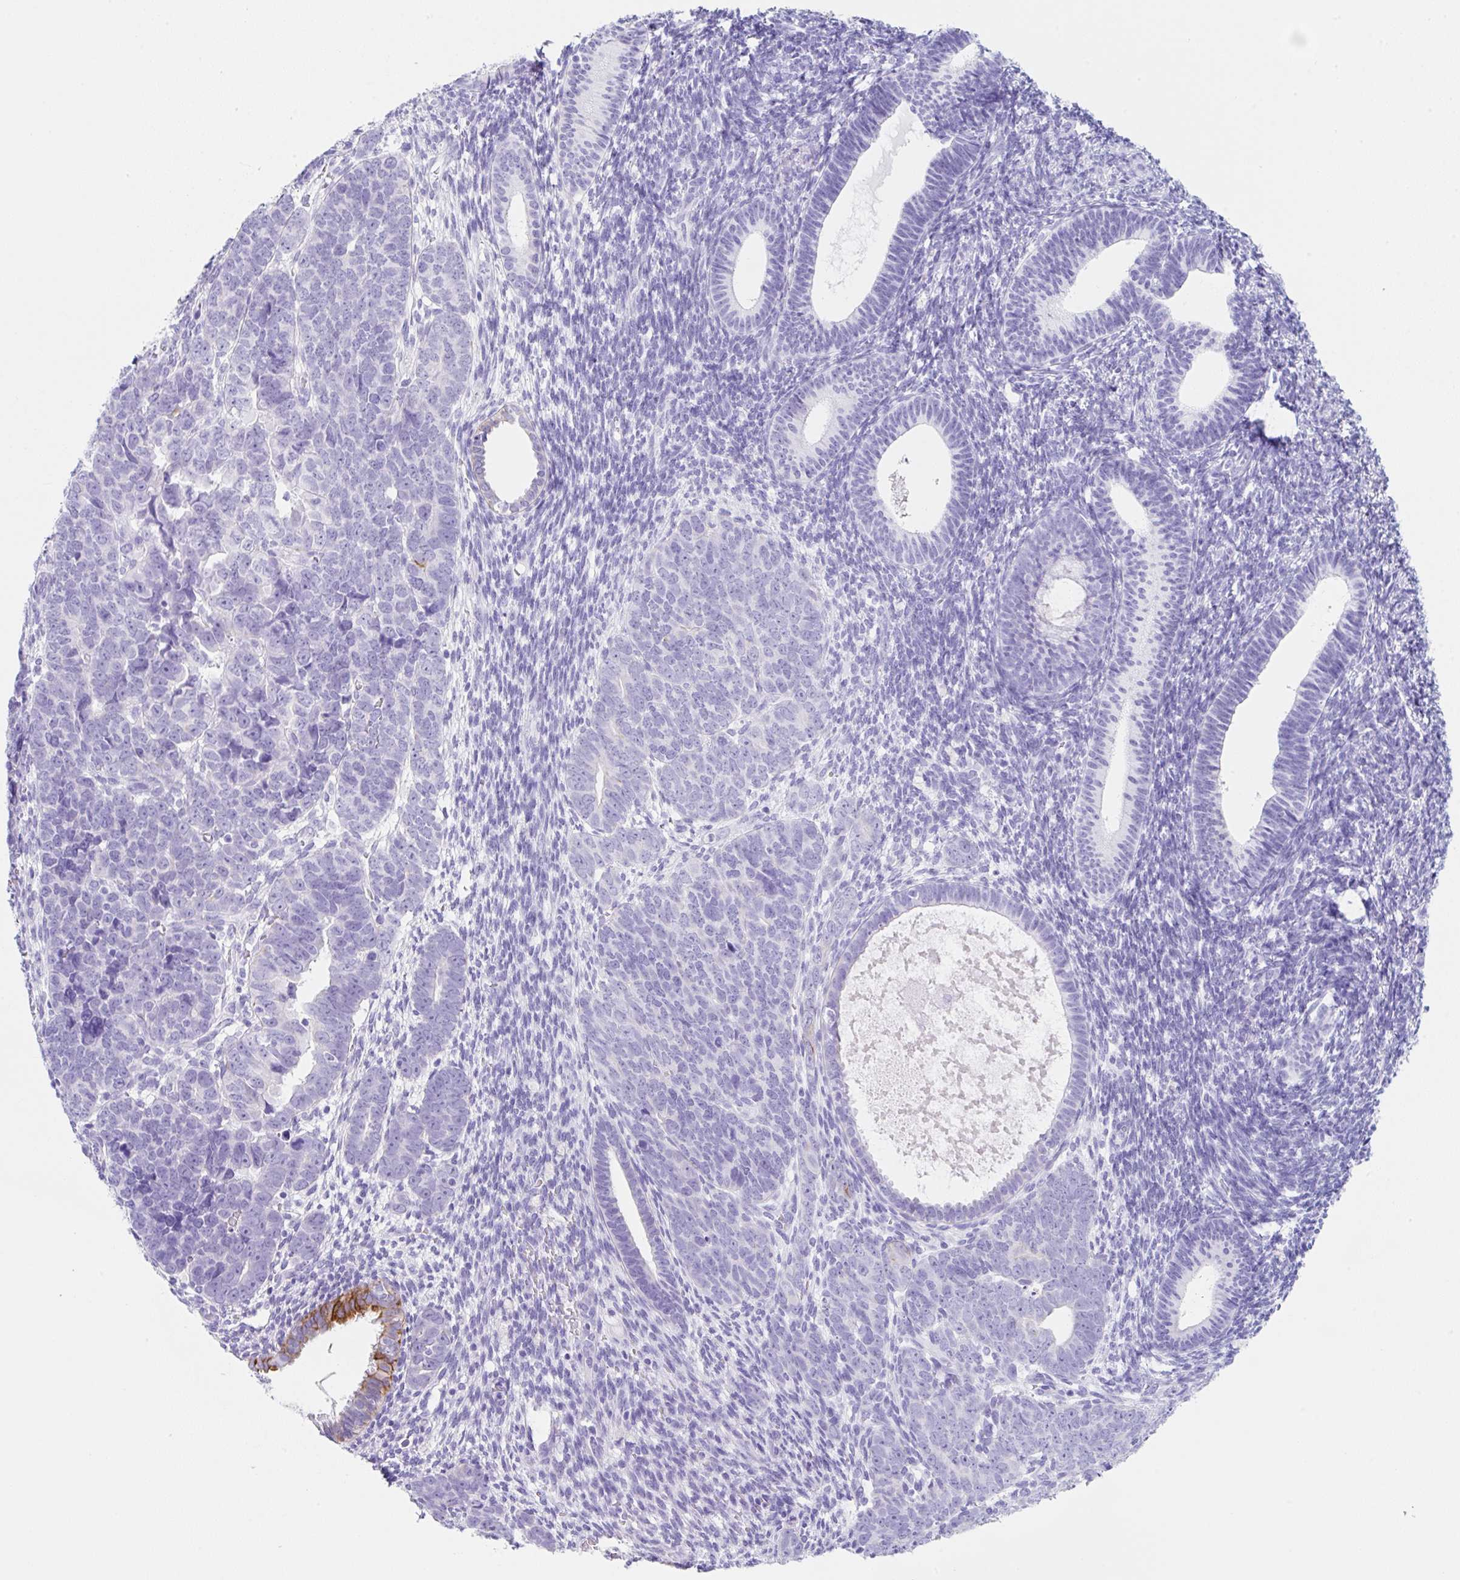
{"staining": {"intensity": "strong", "quantity": "<25%", "location": "cytoplasmic/membranous"}, "tissue": "endometrial cancer", "cell_type": "Tumor cells", "image_type": "cancer", "snomed": [{"axis": "morphology", "description": "Adenocarcinoma, NOS"}, {"axis": "topography", "description": "Endometrium"}], "caption": "IHC of human adenocarcinoma (endometrial) displays medium levels of strong cytoplasmic/membranous expression in about <25% of tumor cells.", "gene": "CLDND2", "patient": {"sex": "female", "age": 82}}